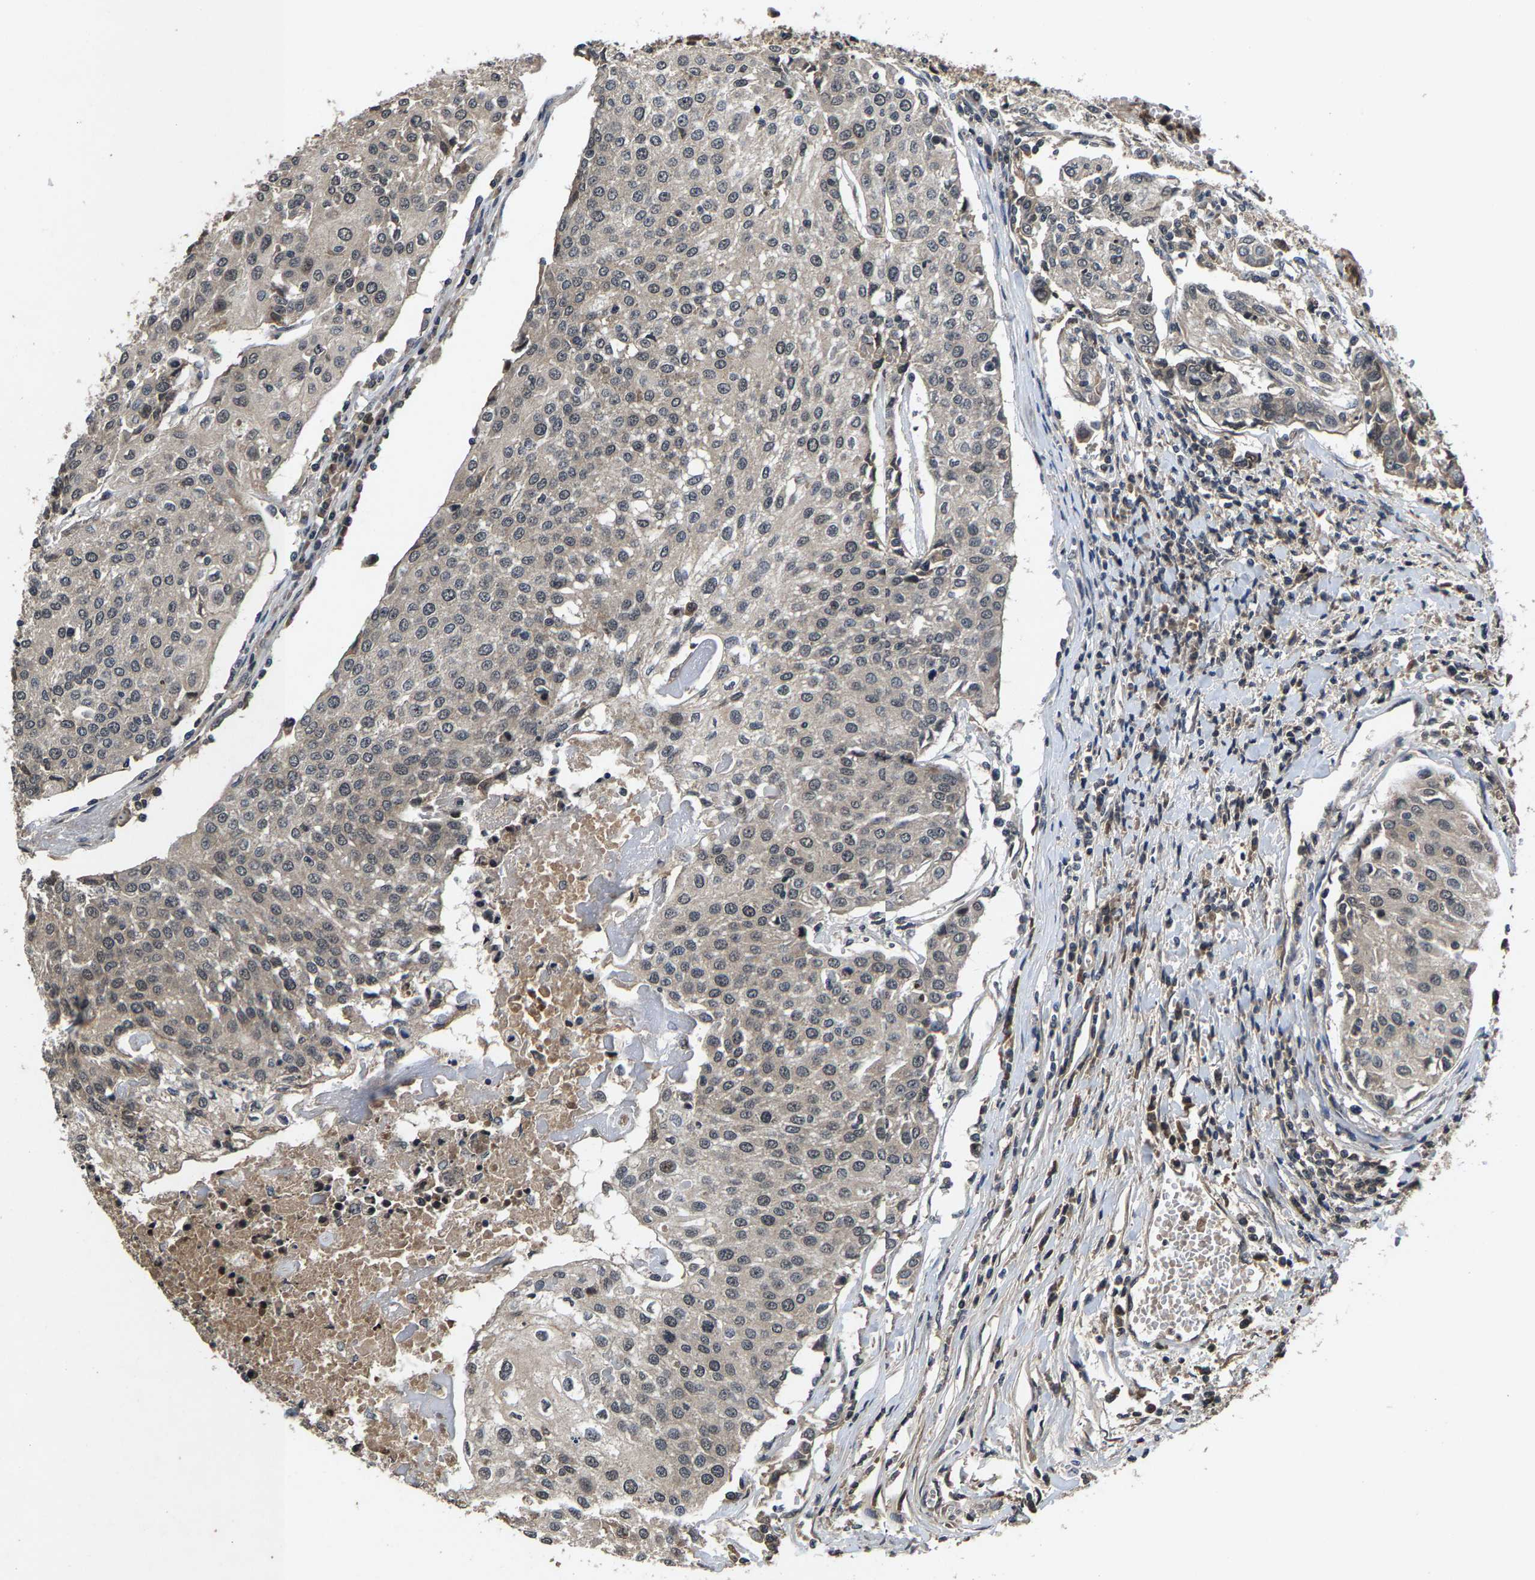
{"staining": {"intensity": "weak", "quantity": "<25%", "location": "cytoplasmic/membranous"}, "tissue": "urothelial cancer", "cell_type": "Tumor cells", "image_type": "cancer", "snomed": [{"axis": "morphology", "description": "Urothelial carcinoma, High grade"}, {"axis": "topography", "description": "Urinary bladder"}], "caption": "Immunohistochemistry image of human urothelial carcinoma (high-grade) stained for a protein (brown), which exhibits no staining in tumor cells.", "gene": "HUWE1", "patient": {"sex": "female", "age": 85}}